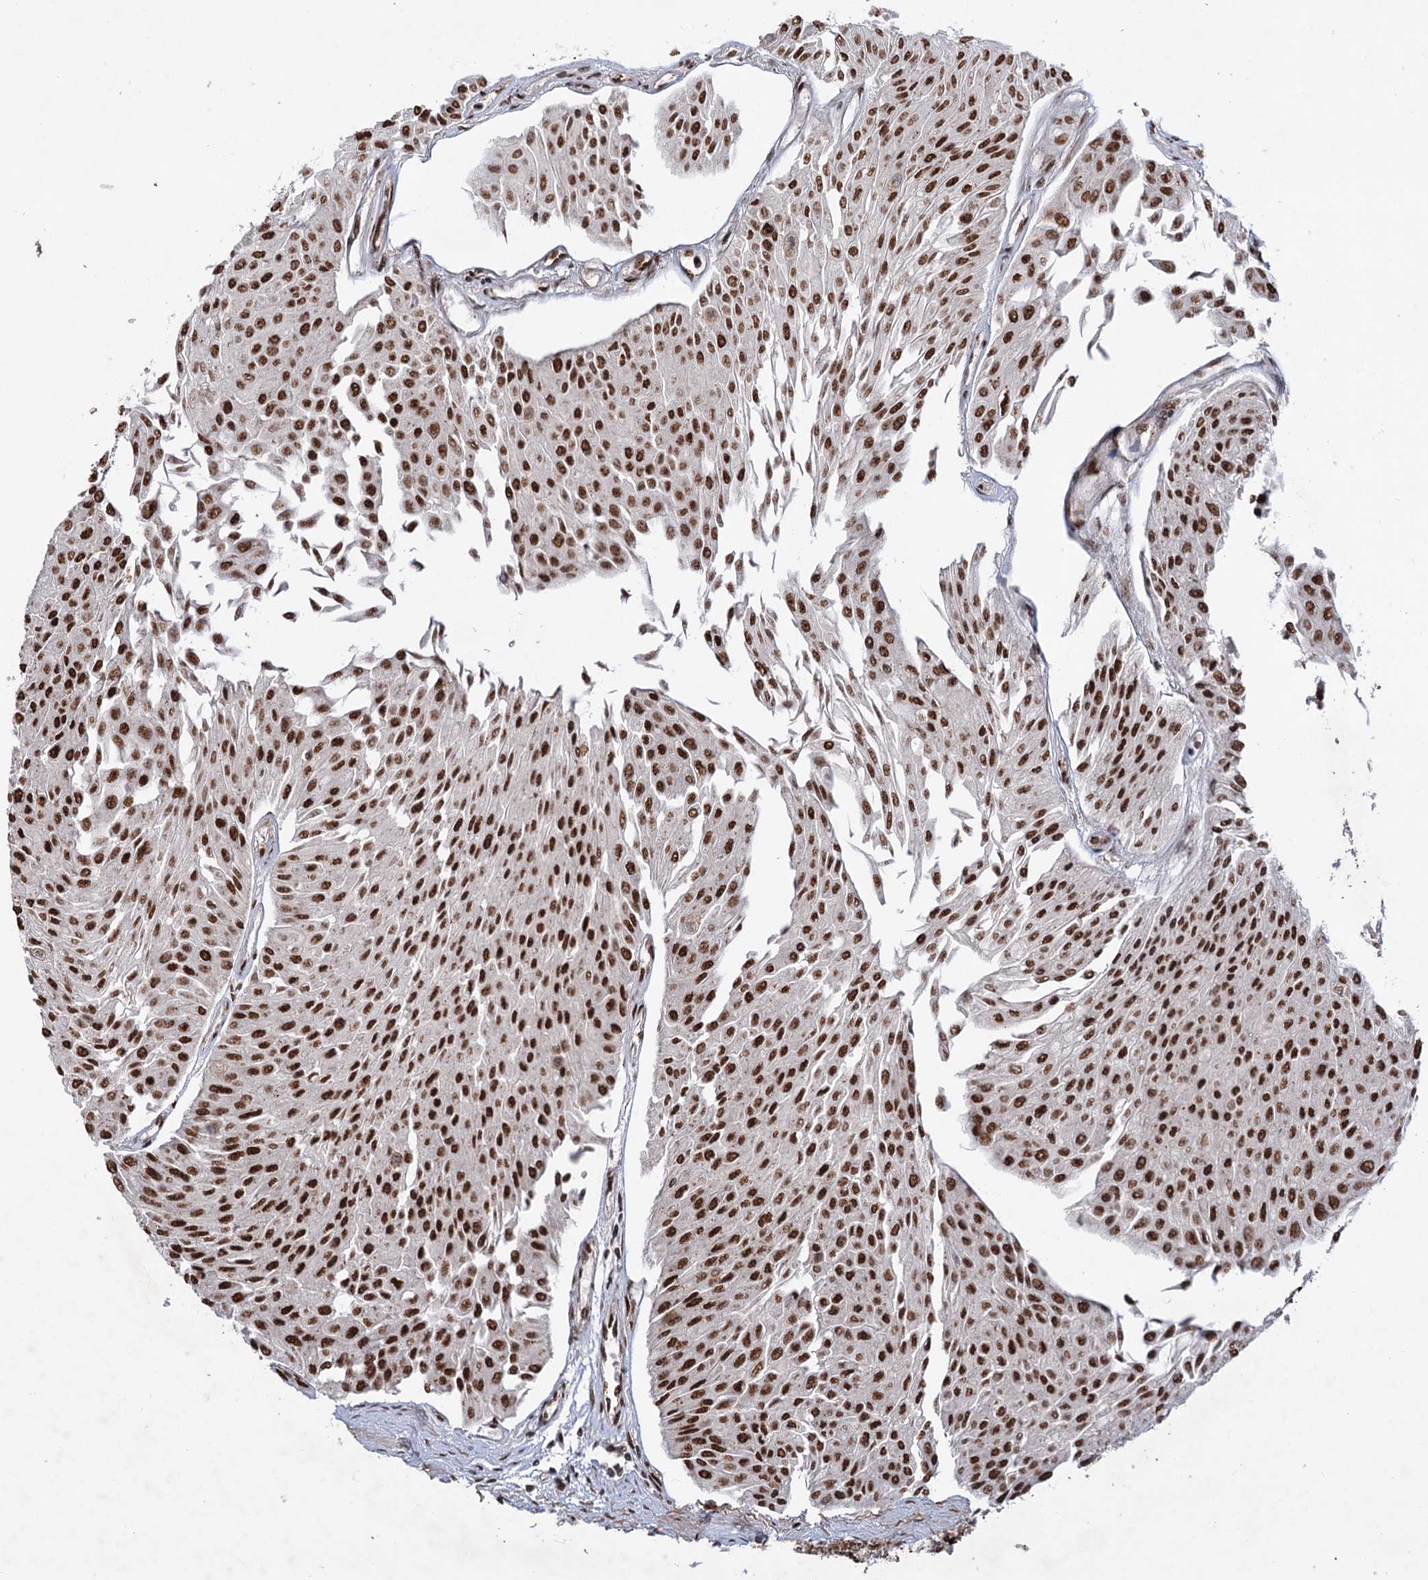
{"staining": {"intensity": "strong", "quantity": ">75%", "location": "nuclear"}, "tissue": "urothelial cancer", "cell_type": "Tumor cells", "image_type": "cancer", "snomed": [{"axis": "morphology", "description": "Urothelial carcinoma, Low grade"}, {"axis": "topography", "description": "Urinary bladder"}], "caption": "The photomicrograph demonstrates a brown stain indicating the presence of a protein in the nuclear of tumor cells in low-grade urothelial carcinoma.", "gene": "MAML1", "patient": {"sex": "male", "age": 67}}